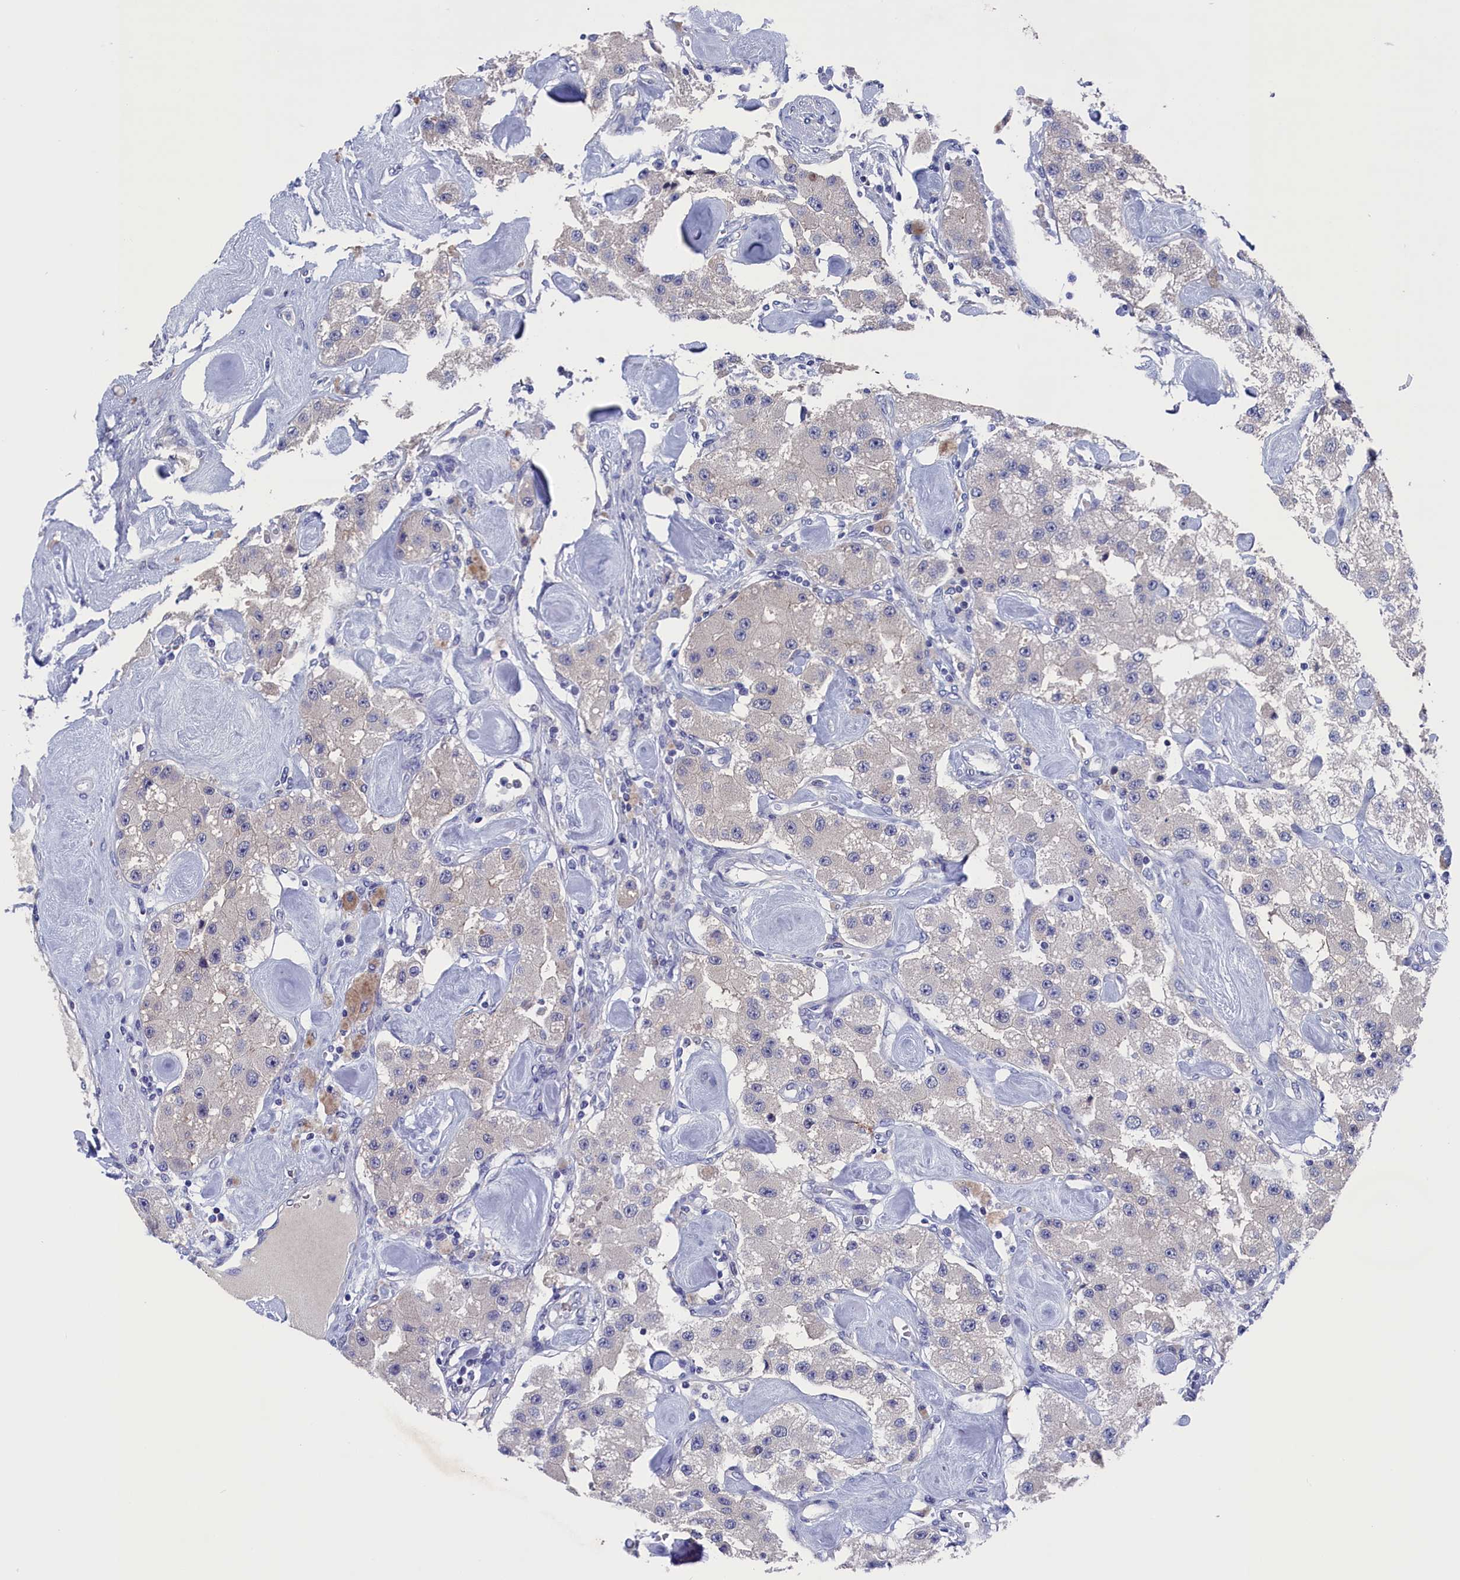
{"staining": {"intensity": "weak", "quantity": "<25%", "location": "cytoplasmic/membranous"}, "tissue": "carcinoid", "cell_type": "Tumor cells", "image_type": "cancer", "snomed": [{"axis": "morphology", "description": "Carcinoid, malignant, NOS"}, {"axis": "topography", "description": "Pancreas"}], "caption": "Tumor cells show no significant staining in carcinoid. (DAB immunohistochemistry, high magnification).", "gene": "SPATA13", "patient": {"sex": "male", "age": 41}}